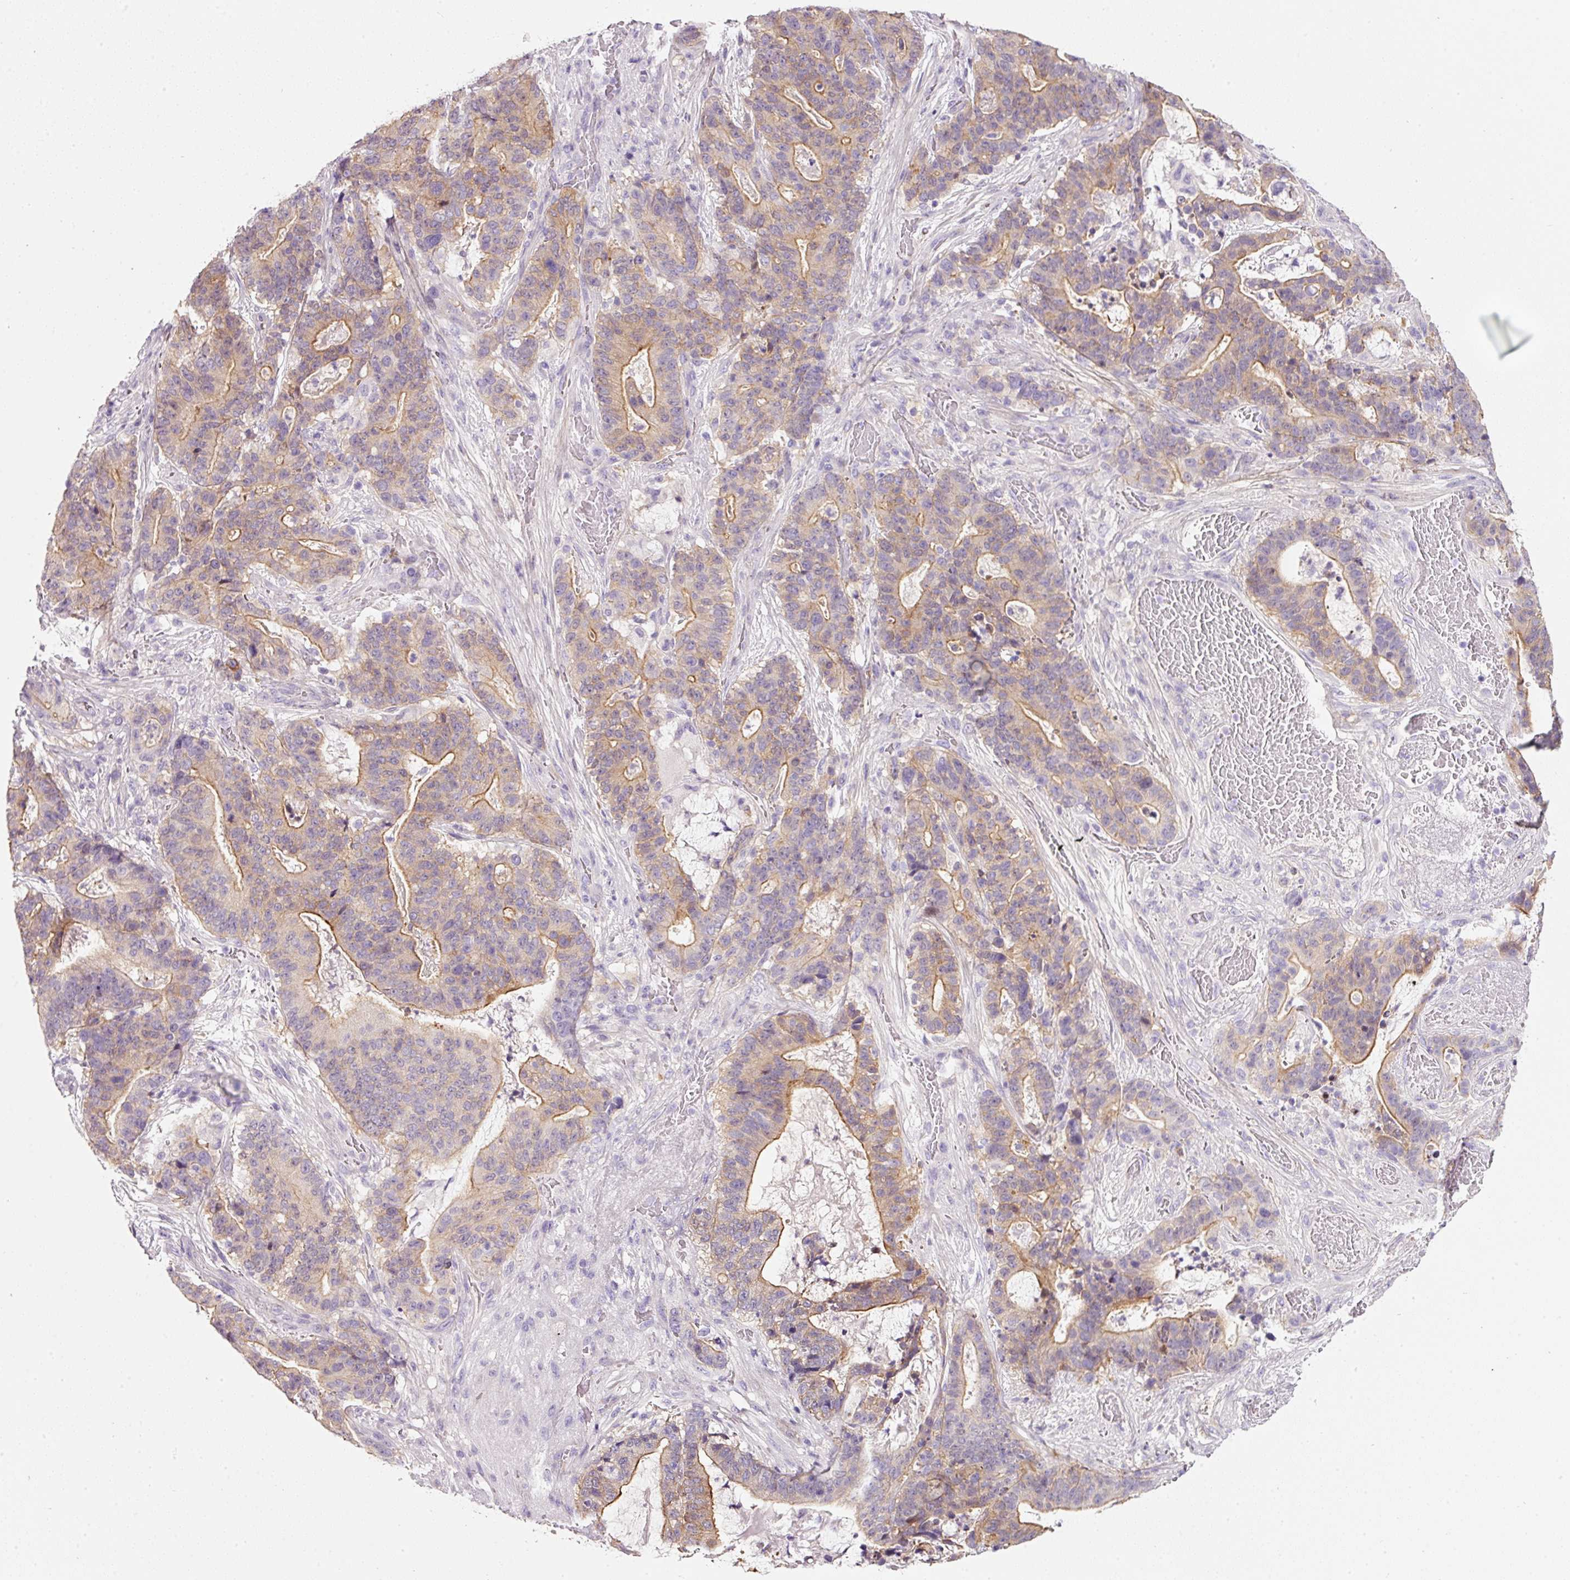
{"staining": {"intensity": "moderate", "quantity": "25%-75%", "location": "cytoplasmic/membranous"}, "tissue": "stomach cancer", "cell_type": "Tumor cells", "image_type": "cancer", "snomed": [{"axis": "morphology", "description": "Normal tissue, NOS"}, {"axis": "morphology", "description": "Adenocarcinoma, NOS"}, {"axis": "topography", "description": "Stomach"}], "caption": "Stomach cancer stained with a brown dye exhibits moderate cytoplasmic/membranous positive staining in approximately 25%-75% of tumor cells.", "gene": "SOS2", "patient": {"sex": "female", "age": 64}}